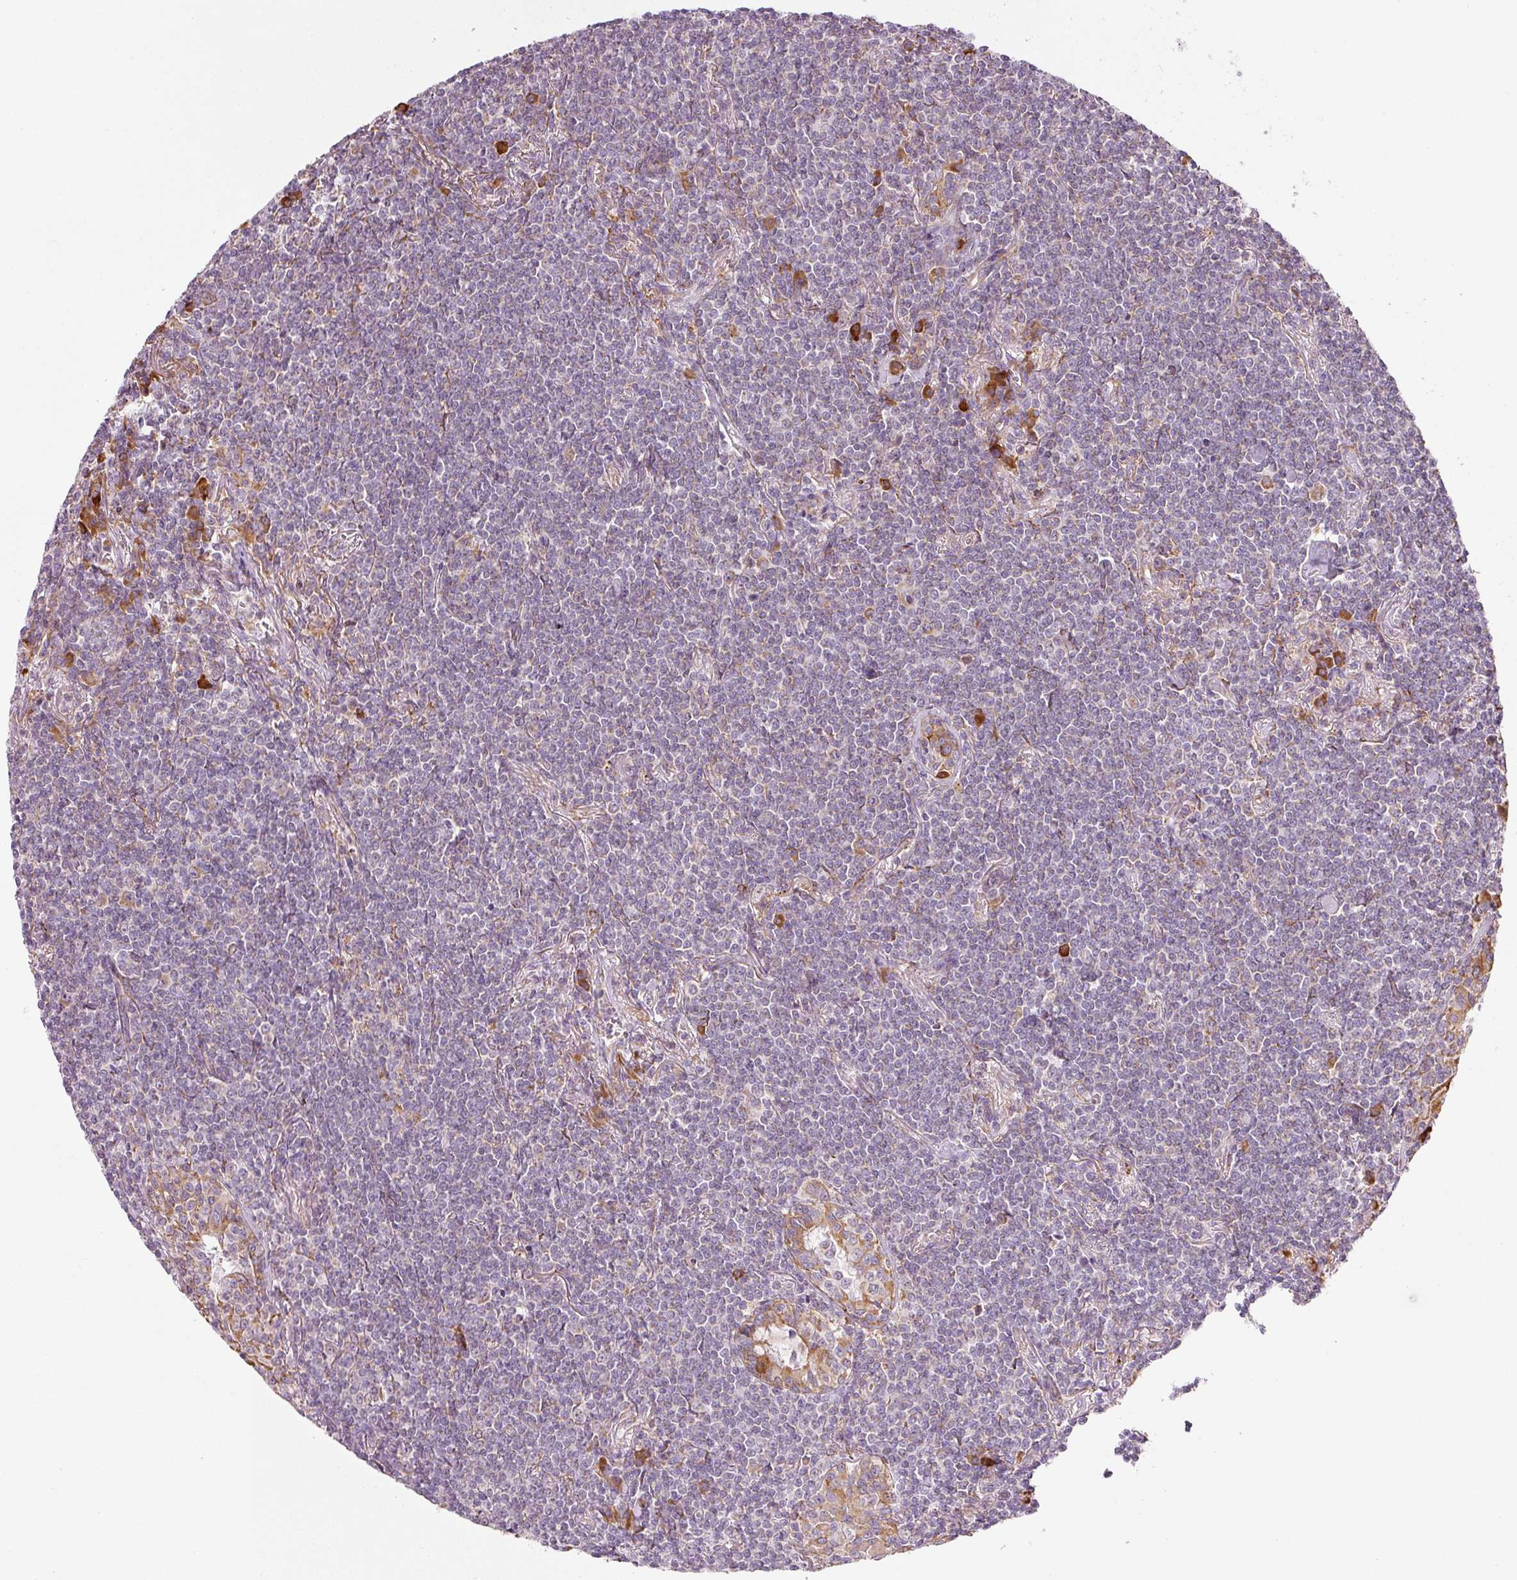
{"staining": {"intensity": "negative", "quantity": "none", "location": "none"}, "tissue": "lymphoma", "cell_type": "Tumor cells", "image_type": "cancer", "snomed": [{"axis": "morphology", "description": "Malignant lymphoma, non-Hodgkin's type, Low grade"}, {"axis": "topography", "description": "Lung"}], "caption": "Human lymphoma stained for a protein using IHC exhibits no positivity in tumor cells.", "gene": "MORN4", "patient": {"sex": "female", "age": 71}}